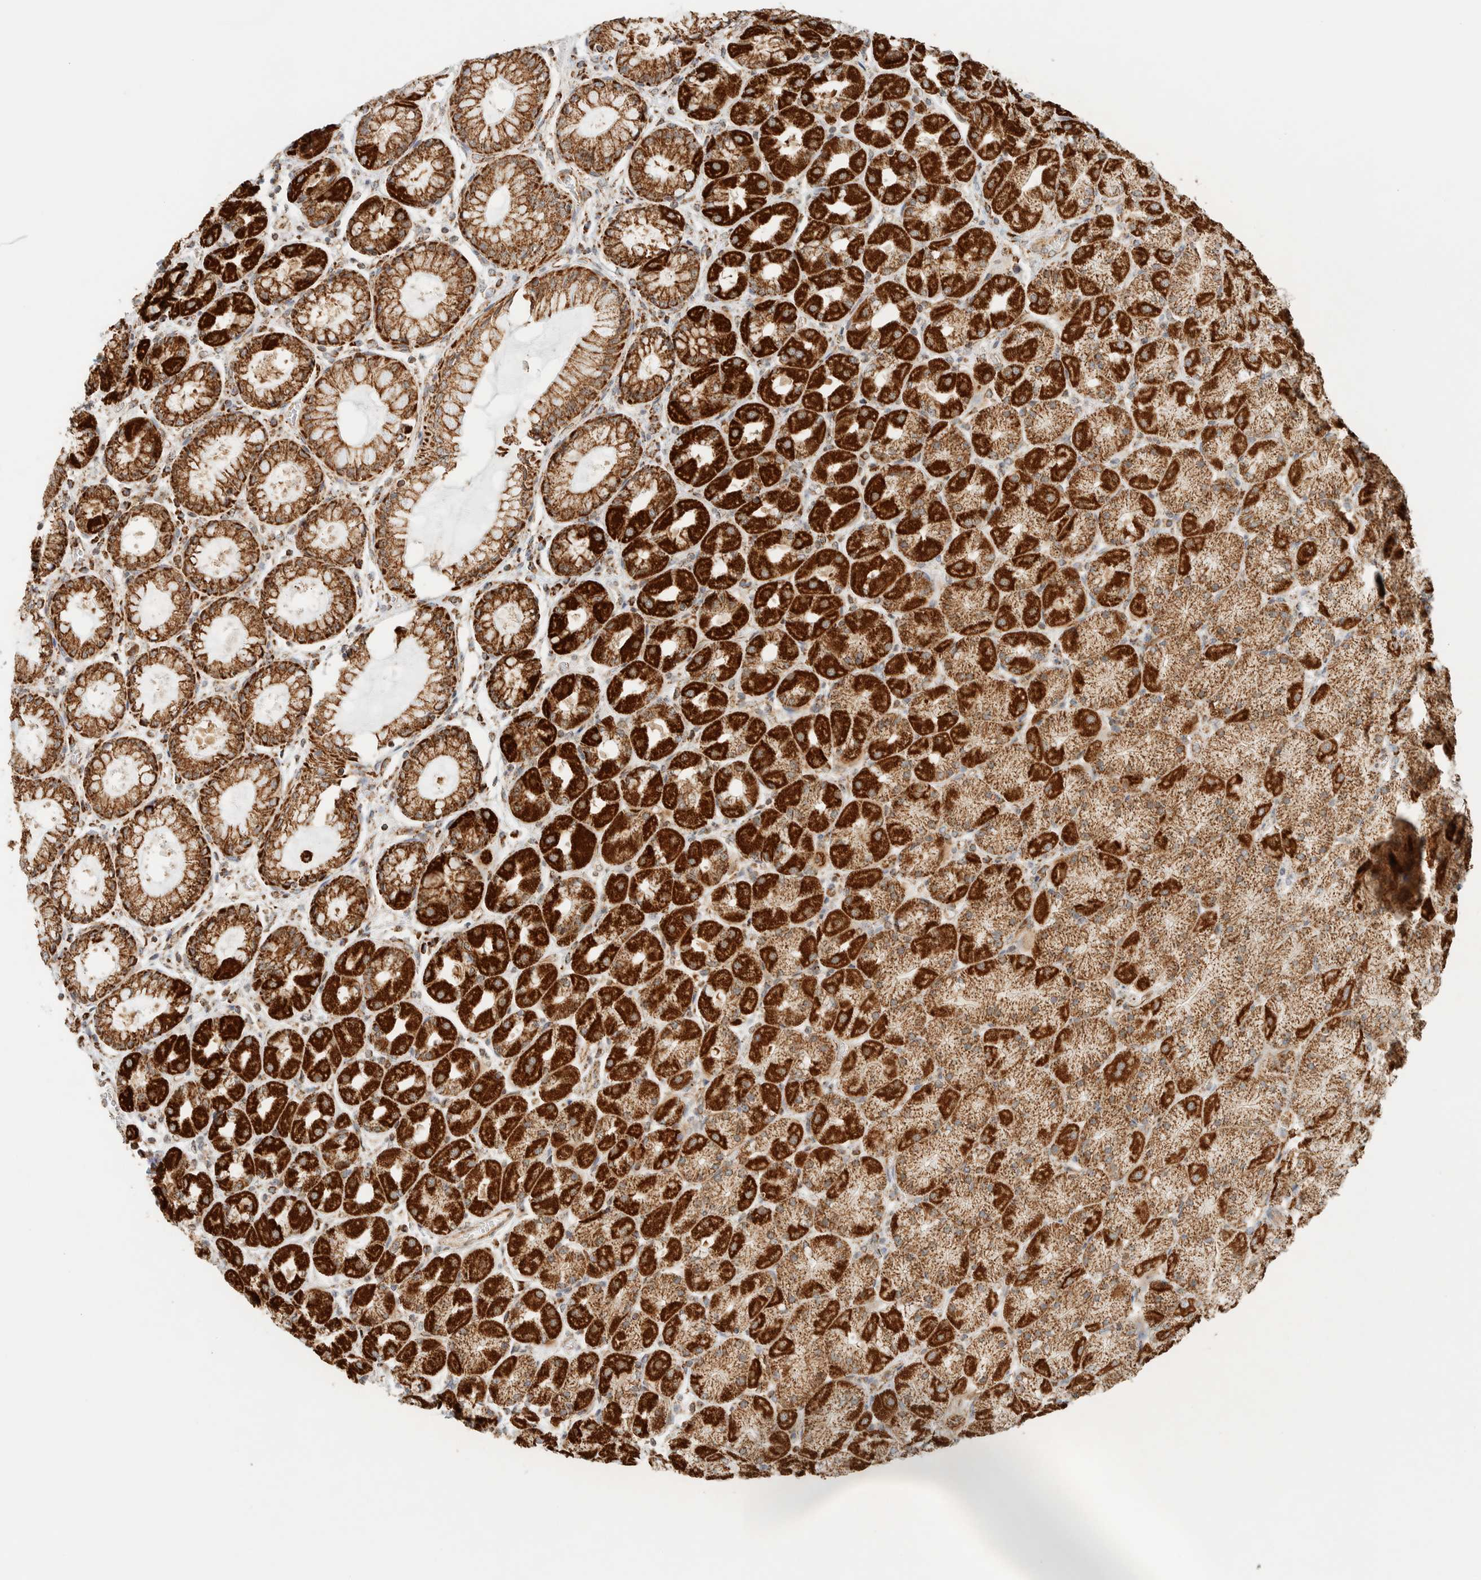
{"staining": {"intensity": "strong", "quantity": ">75%", "location": "cytoplasmic/membranous"}, "tissue": "stomach", "cell_type": "Glandular cells", "image_type": "normal", "snomed": [{"axis": "morphology", "description": "Normal tissue, NOS"}, {"axis": "topography", "description": "Stomach, upper"}], "caption": "Unremarkable stomach reveals strong cytoplasmic/membranous positivity in approximately >75% of glandular cells, visualized by immunohistochemistry.", "gene": "KIFAP3", "patient": {"sex": "female", "age": 56}}